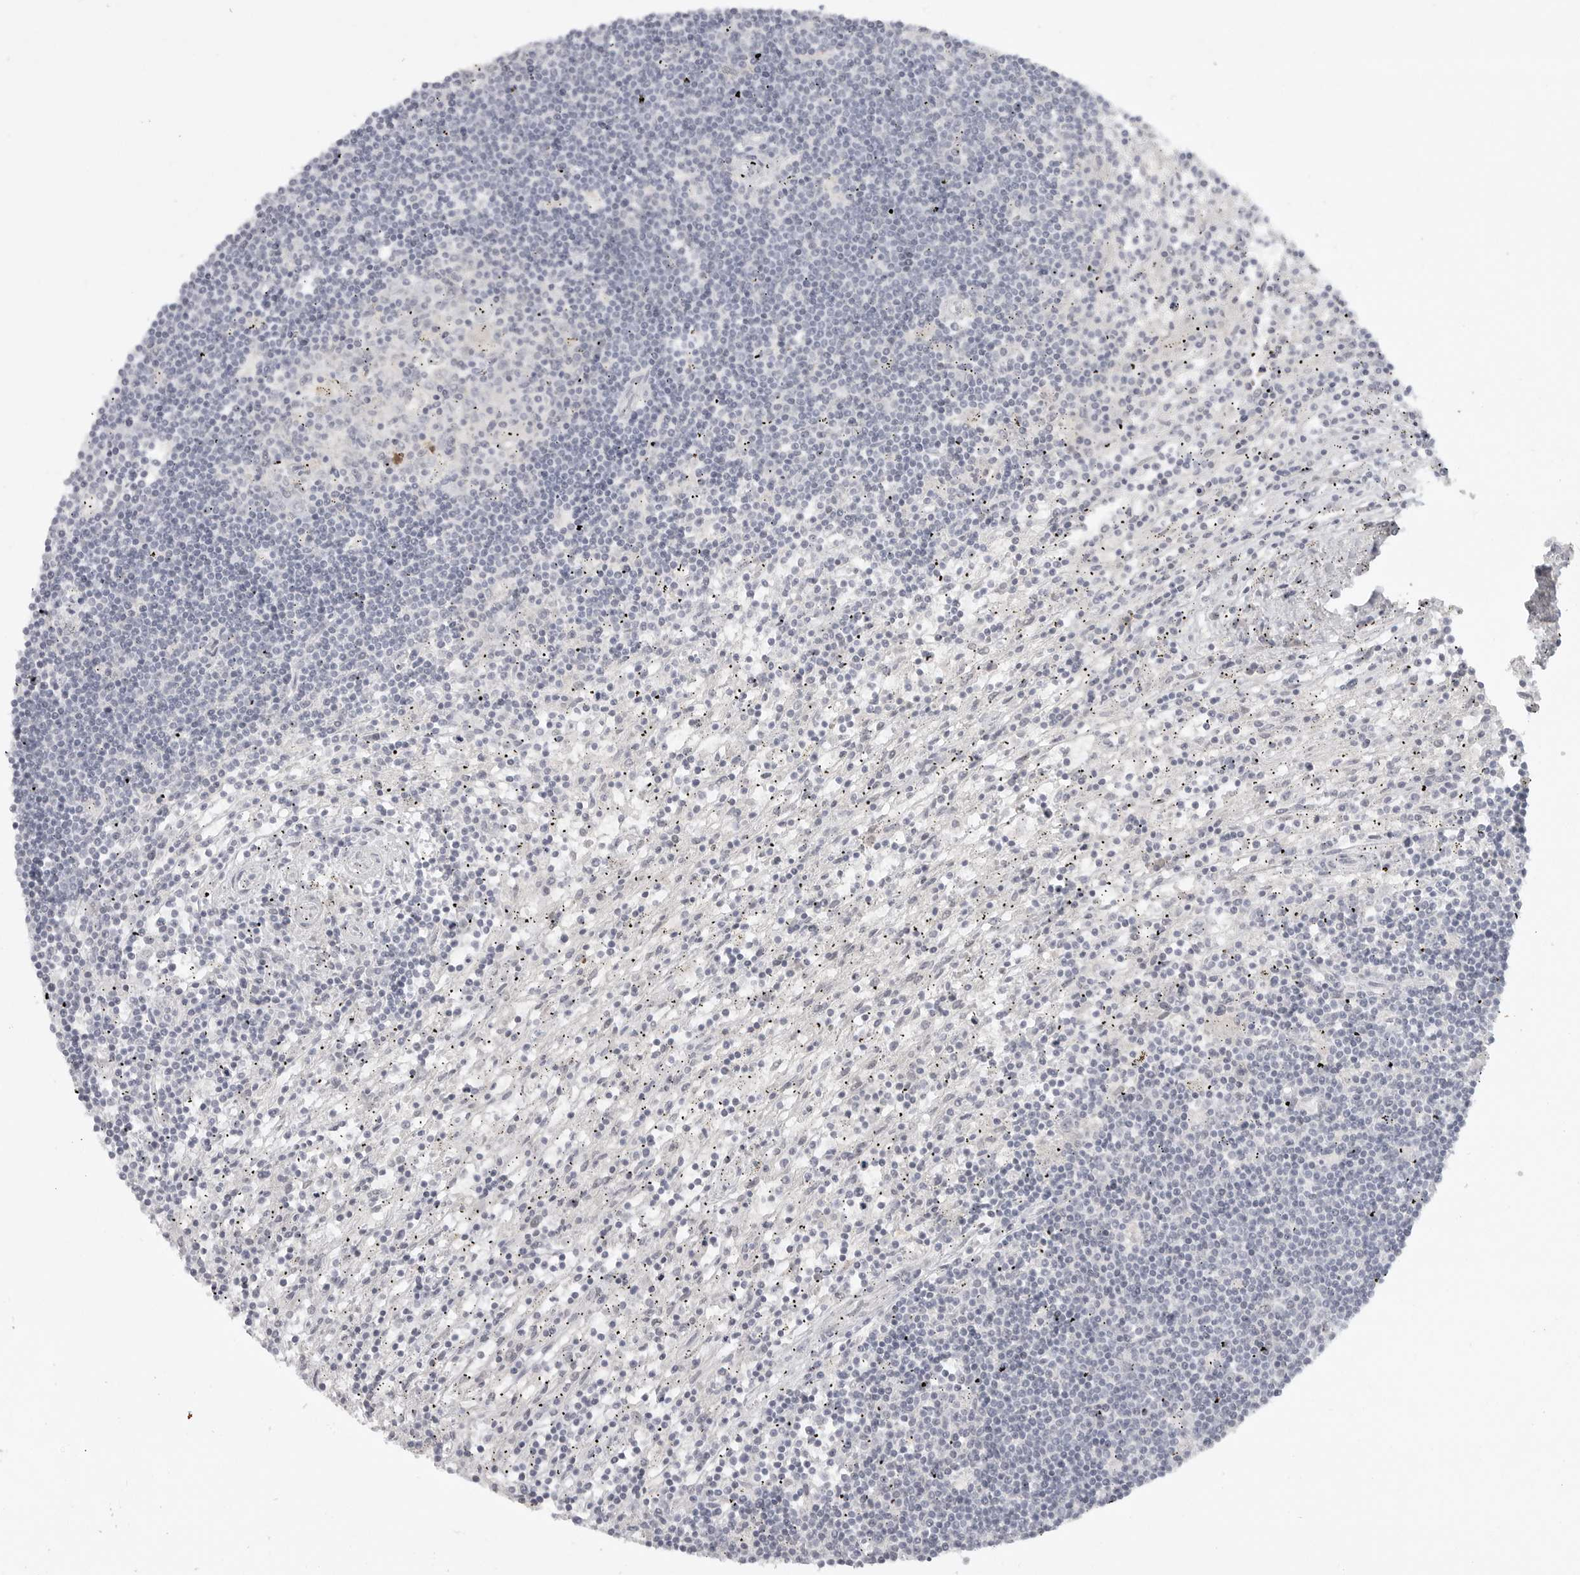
{"staining": {"intensity": "negative", "quantity": "none", "location": "none"}, "tissue": "lymphoma", "cell_type": "Tumor cells", "image_type": "cancer", "snomed": [{"axis": "morphology", "description": "Malignant lymphoma, non-Hodgkin's type, Low grade"}, {"axis": "topography", "description": "Spleen"}], "caption": "High magnification brightfield microscopy of low-grade malignant lymphoma, non-Hodgkin's type stained with DAB (3,3'-diaminobenzidine) (brown) and counterstained with hematoxylin (blue): tumor cells show no significant positivity.", "gene": "TCTN3", "patient": {"sex": "male", "age": 76}}